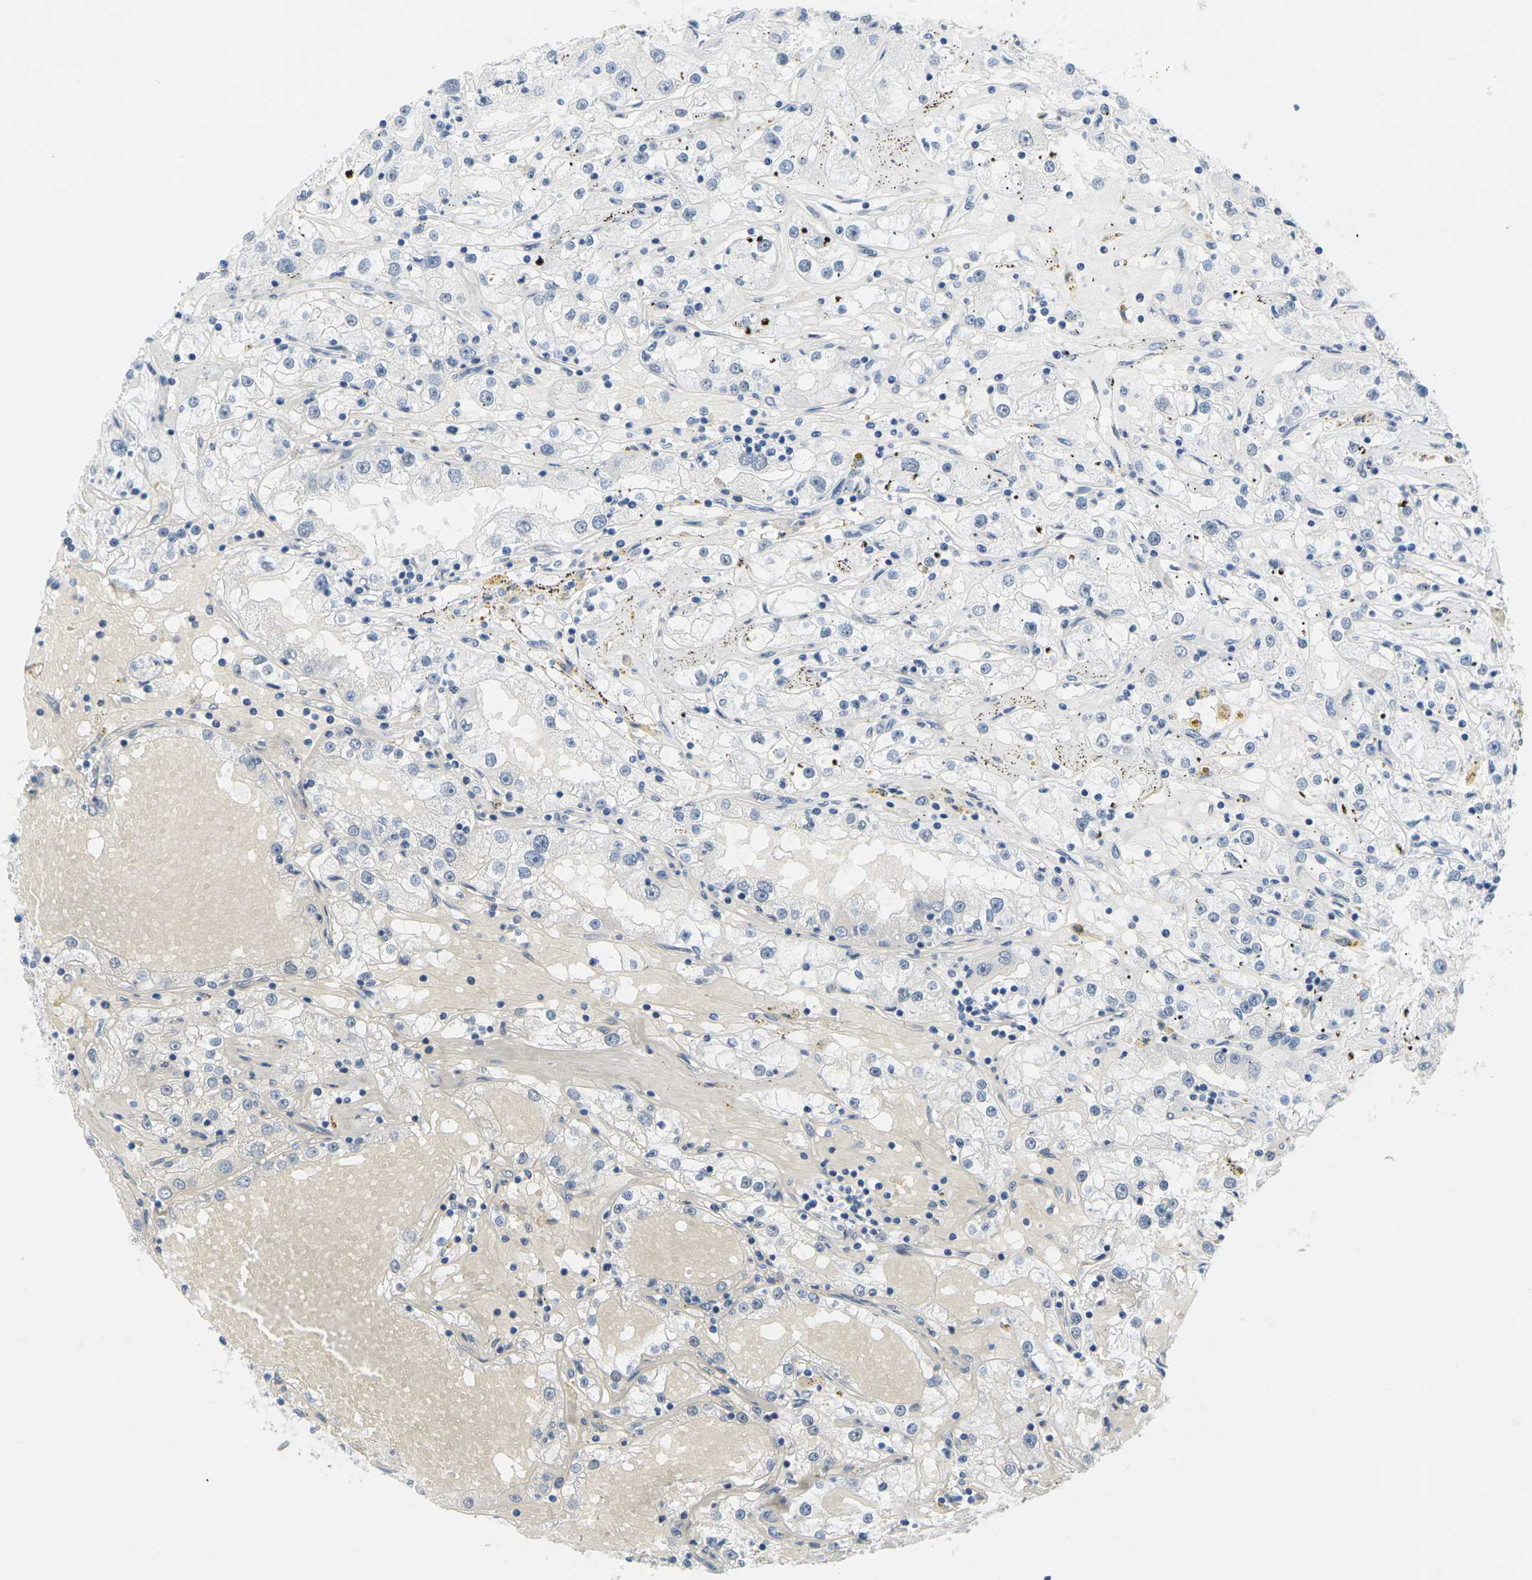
{"staining": {"intensity": "negative", "quantity": "none", "location": "none"}, "tissue": "renal cancer", "cell_type": "Tumor cells", "image_type": "cancer", "snomed": [{"axis": "morphology", "description": "Adenocarcinoma, NOS"}, {"axis": "topography", "description": "Kidney"}], "caption": "Immunohistochemistry image of neoplastic tissue: adenocarcinoma (renal) stained with DAB reveals no significant protein positivity in tumor cells.", "gene": "CTAG1A", "patient": {"sex": "male", "age": 56}}